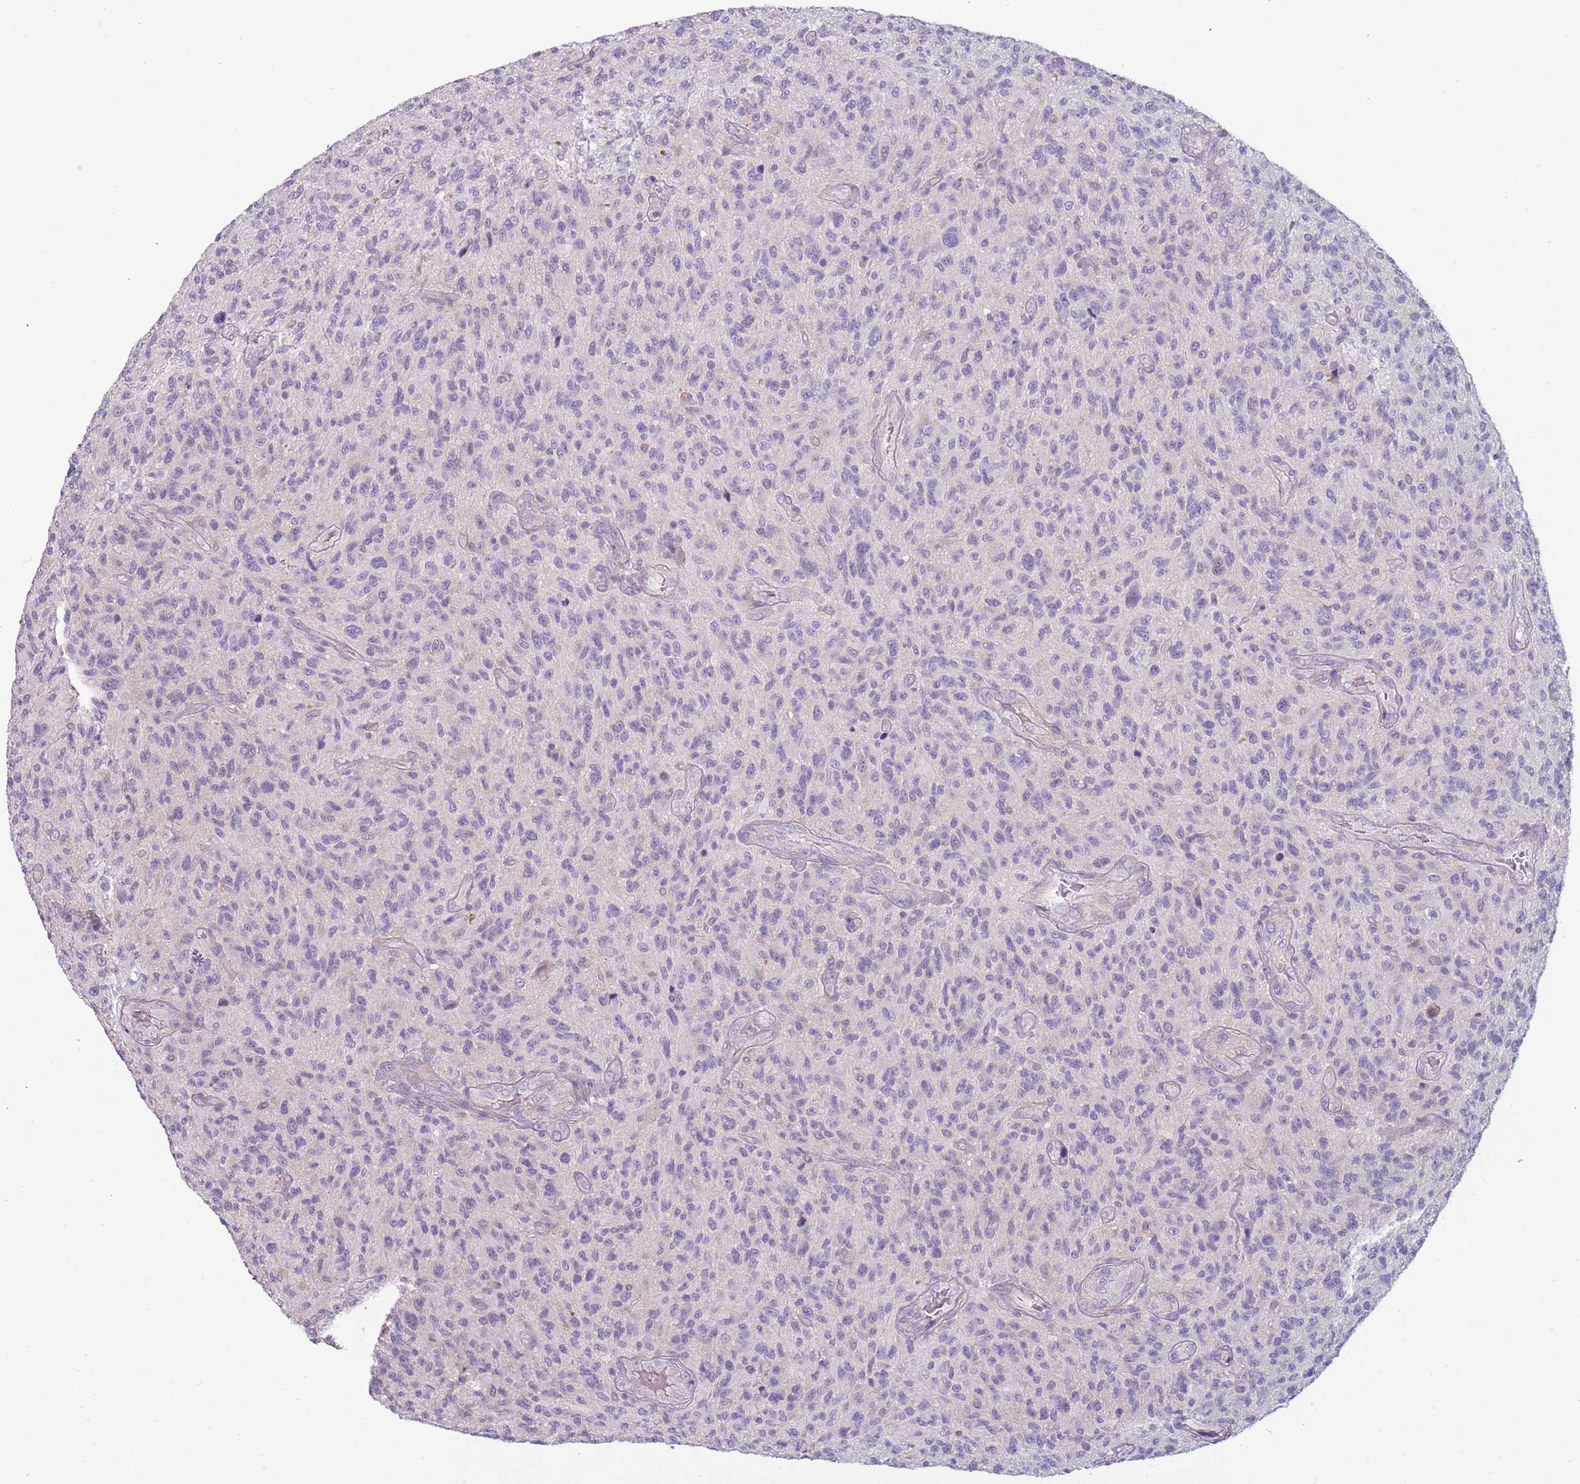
{"staining": {"intensity": "negative", "quantity": "none", "location": "none"}, "tissue": "glioma", "cell_type": "Tumor cells", "image_type": "cancer", "snomed": [{"axis": "morphology", "description": "Glioma, malignant, High grade"}, {"axis": "topography", "description": "Brain"}], "caption": "Malignant glioma (high-grade) was stained to show a protein in brown. There is no significant positivity in tumor cells.", "gene": "ARHGAP5", "patient": {"sex": "male", "age": 47}}